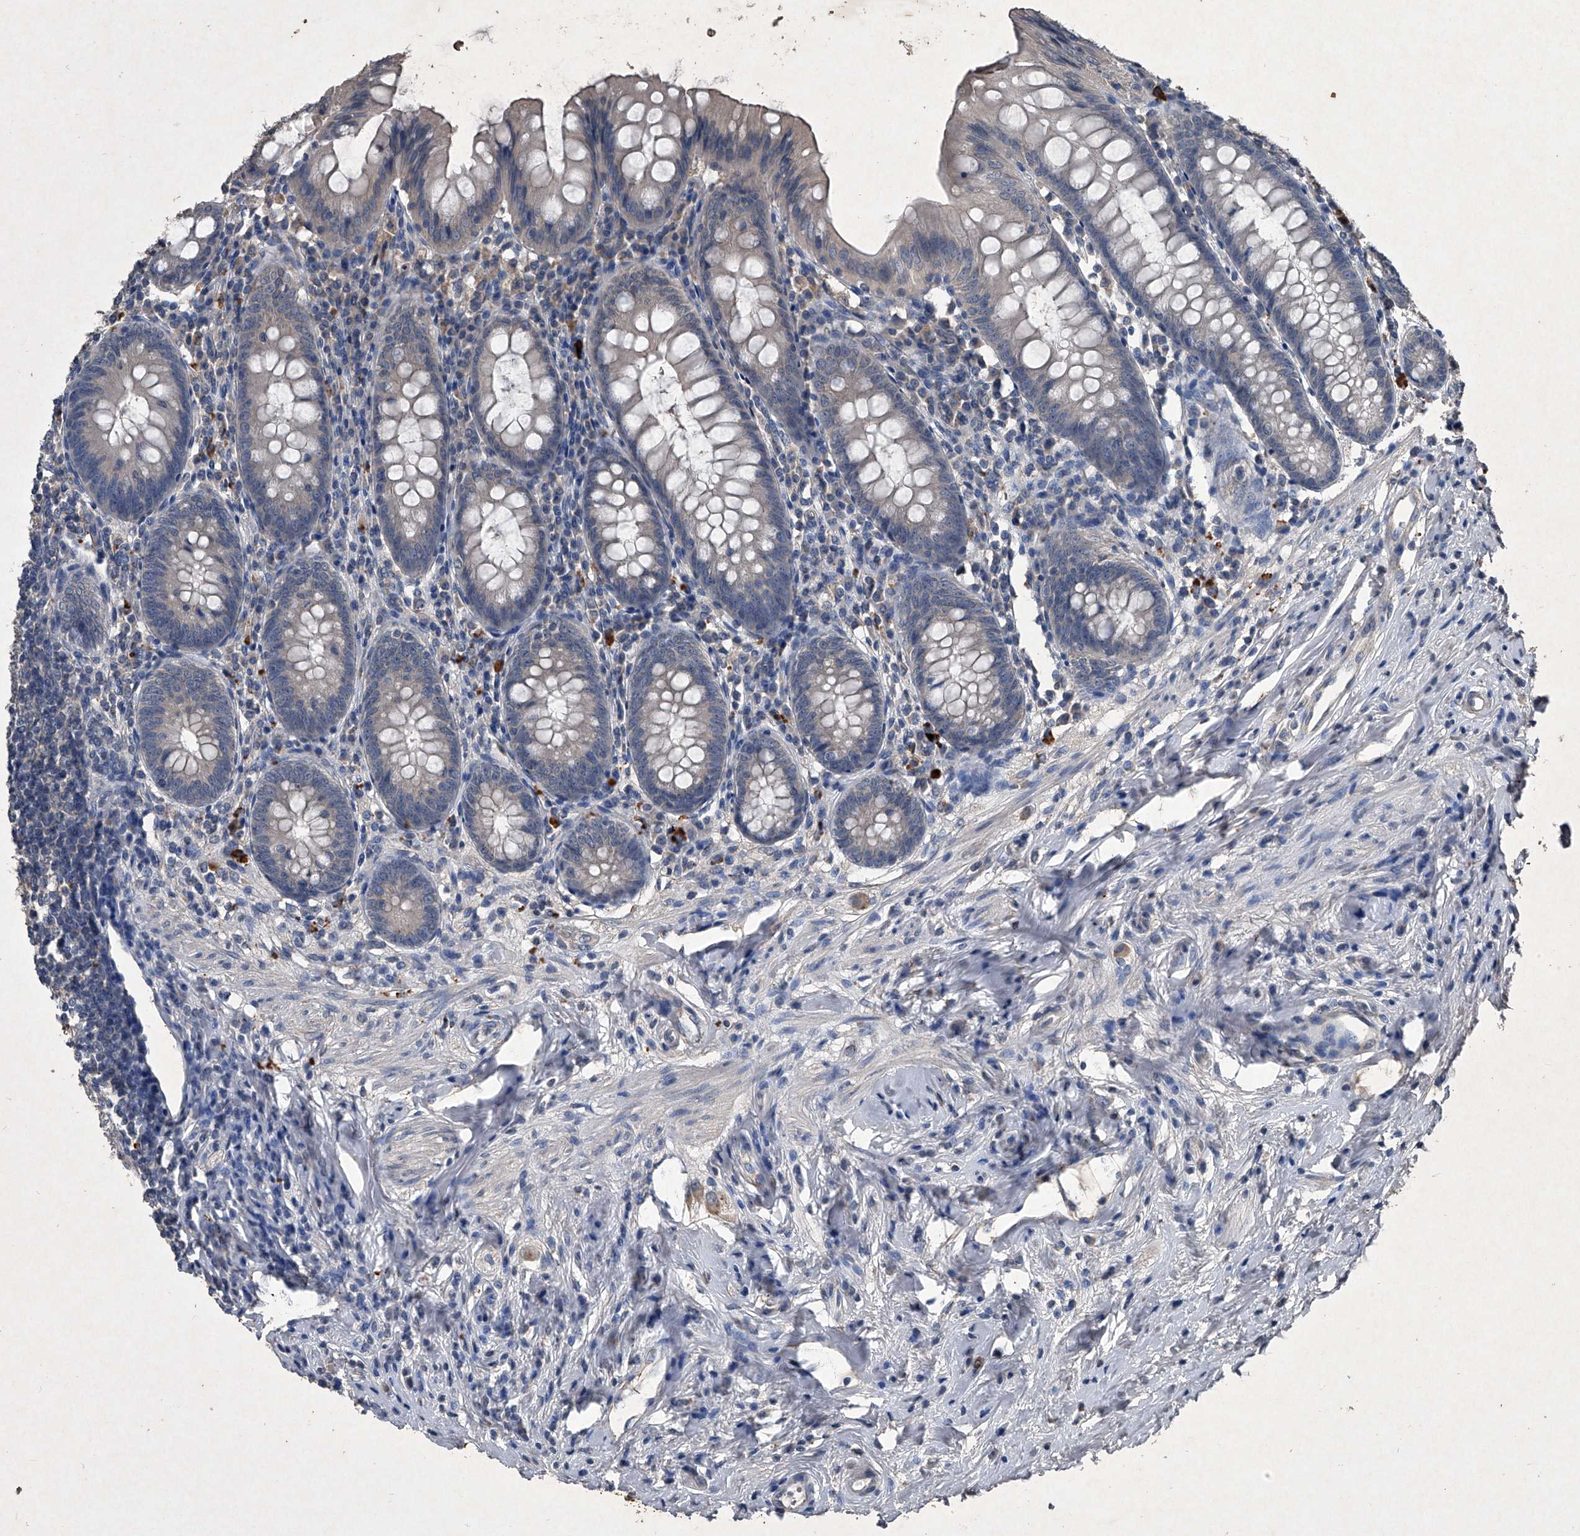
{"staining": {"intensity": "negative", "quantity": "none", "location": "none"}, "tissue": "appendix", "cell_type": "Glandular cells", "image_type": "normal", "snomed": [{"axis": "morphology", "description": "Normal tissue, NOS"}, {"axis": "topography", "description": "Appendix"}], "caption": "An immunohistochemistry image of unremarkable appendix is shown. There is no staining in glandular cells of appendix. Nuclei are stained in blue.", "gene": "MAPKAP1", "patient": {"sex": "female", "age": 54}}